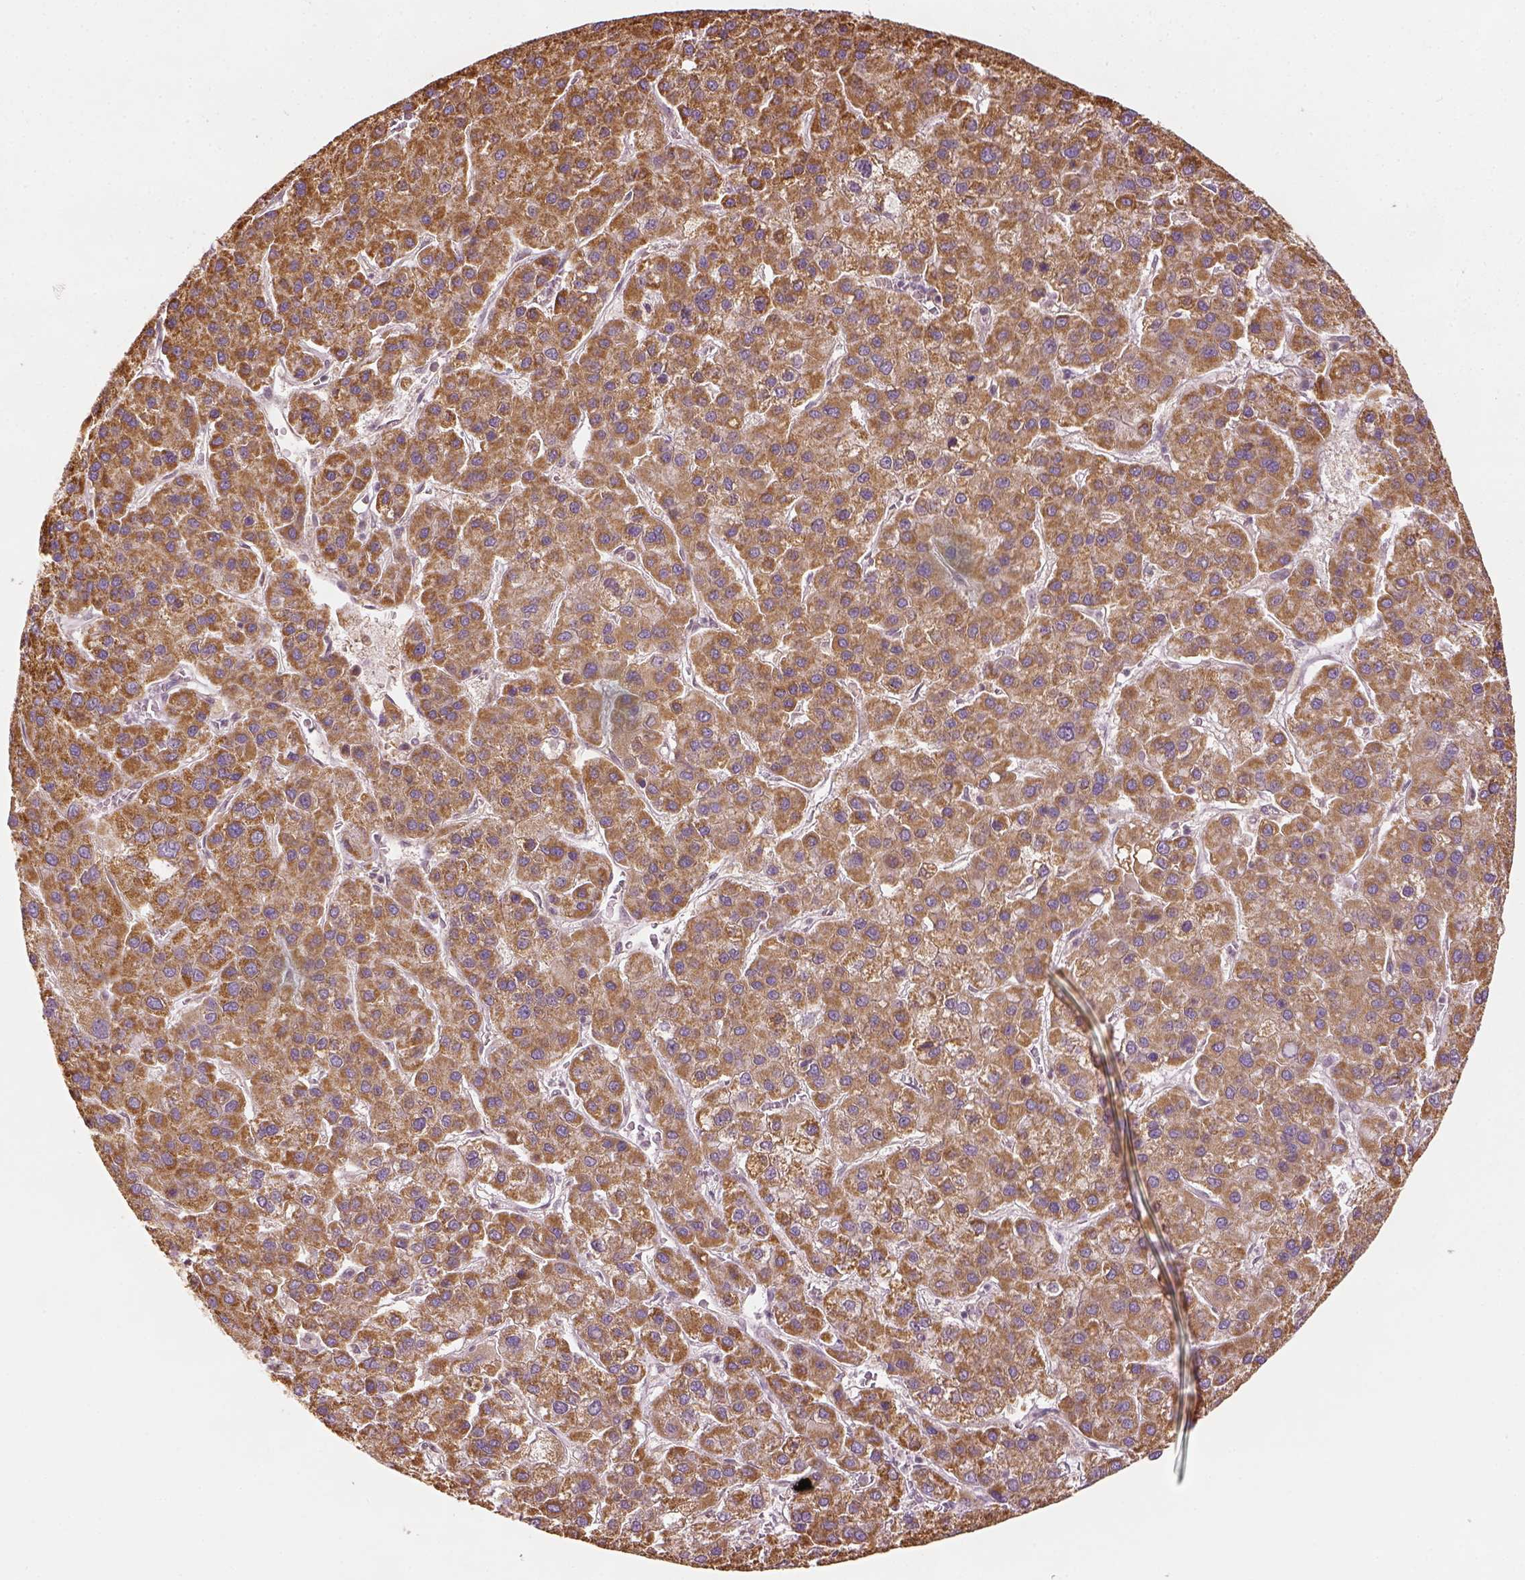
{"staining": {"intensity": "strong", "quantity": ">75%", "location": "cytoplasmic/membranous"}, "tissue": "liver cancer", "cell_type": "Tumor cells", "image_type": "cancer", "snomed": [{"axis": "morphology", "description": "Carcinoma, Hepatocellular, NOS"}, {"axis": "topography", "description": "Liver"}], "caption": "A micrograph of human liver hepatocellular carcinoma stained for a protein exhibits strong cytoplasmic/membranous brown staining in tumor cells.", "gene": "PAIP1", "patient": {"sex": "female", "age": 41}}